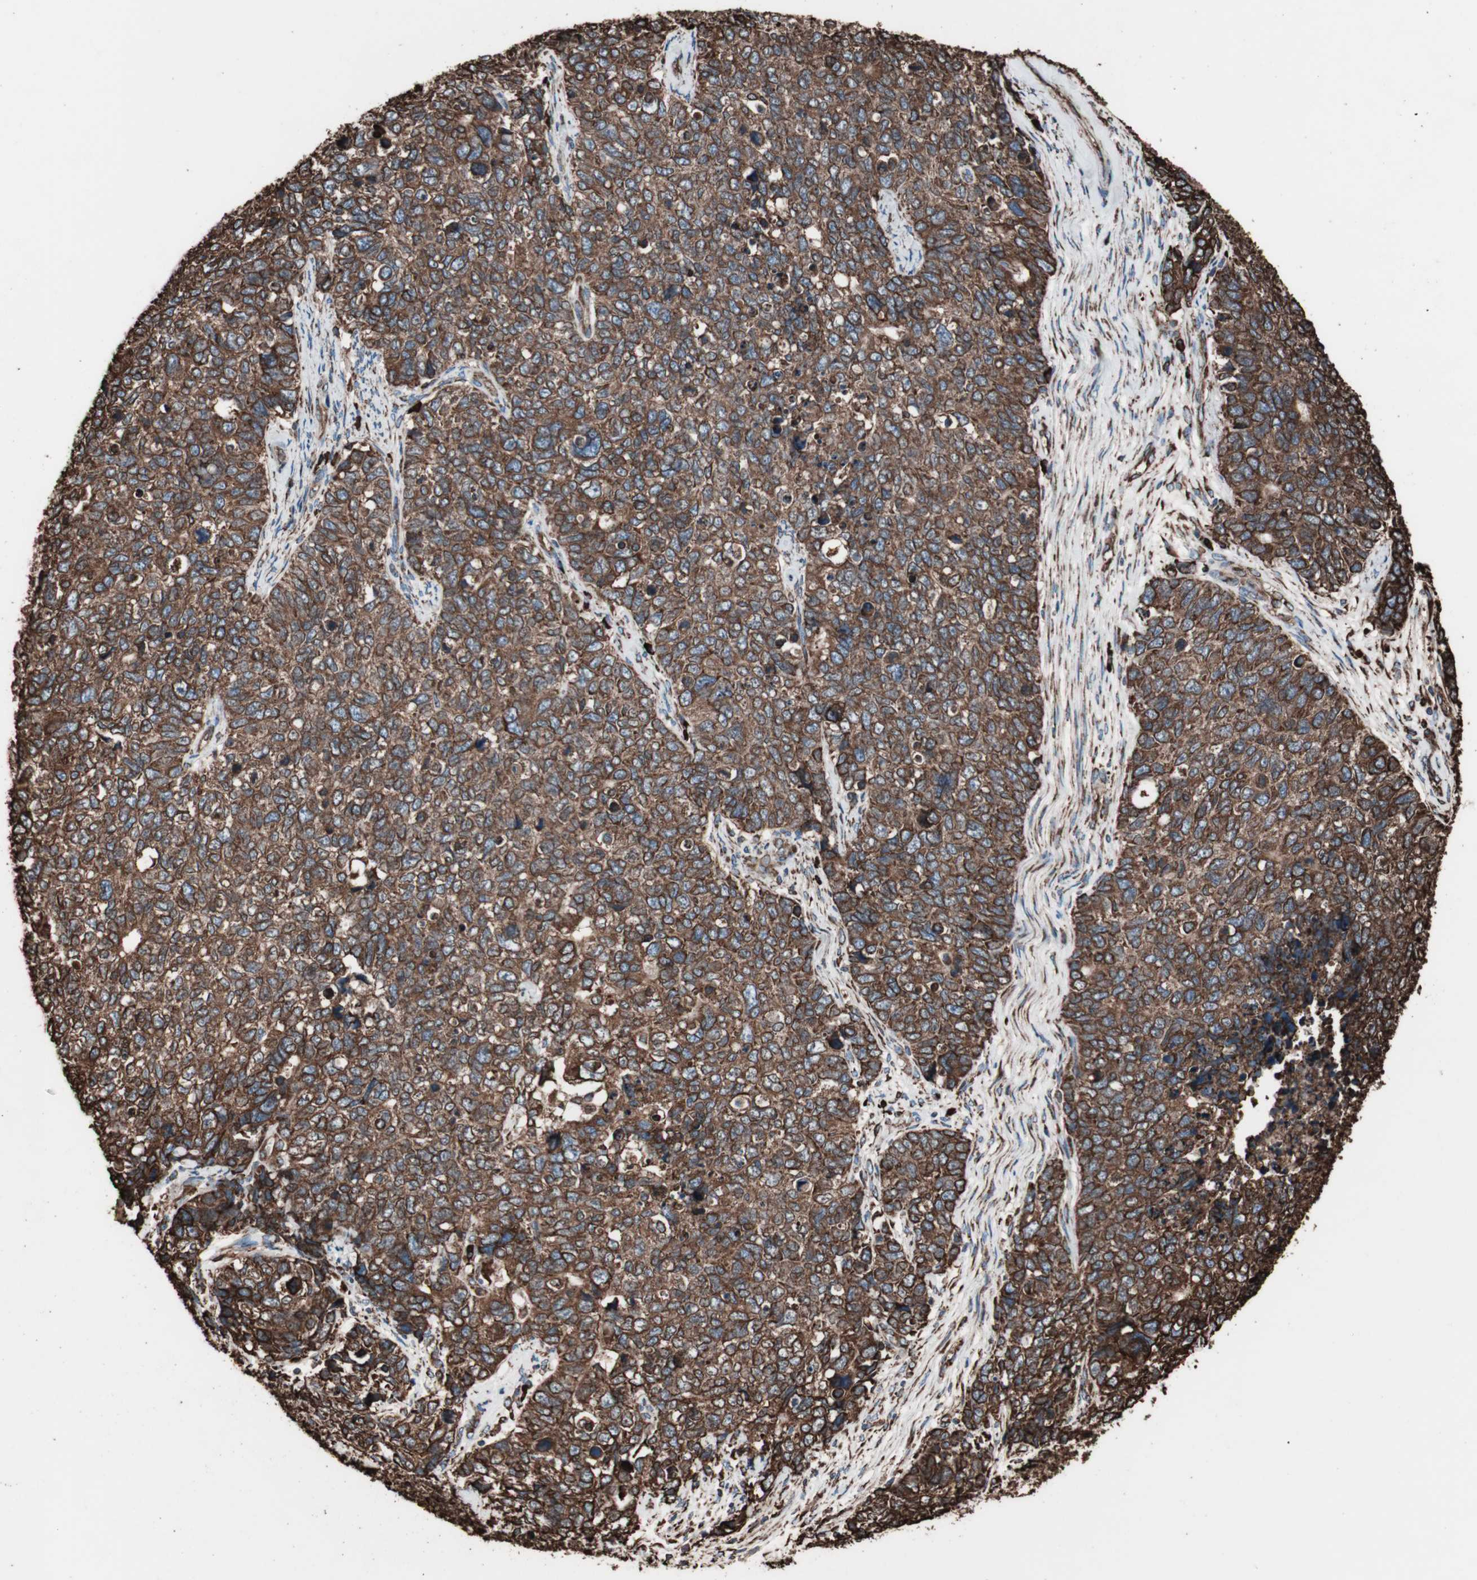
{"staining": {"intensity": "strong", "quantity": ">75%", "location": "cytoplasmic/membranous"}, "tissue": "cervical cancer", "cell_type": "Tumor cells", "image_type": "cancer", "snomed": [{"axis": "morphology", "description": "Squamous cell carcinoma, NOS"}, {"axis": "topography", "description": "Cervix"}], "caption": "Protein analysis of squamous cell carcinoma (cervical) tissue displays strong cytoplasmic/membranous staining in approximately >75% of tumor cells. Immunohistochemistry (ihc) stains the protein in brown and the nuclei are stained blue.", "gene": "HSP90B1", "patient": {"sex": "female", "age": 63}}